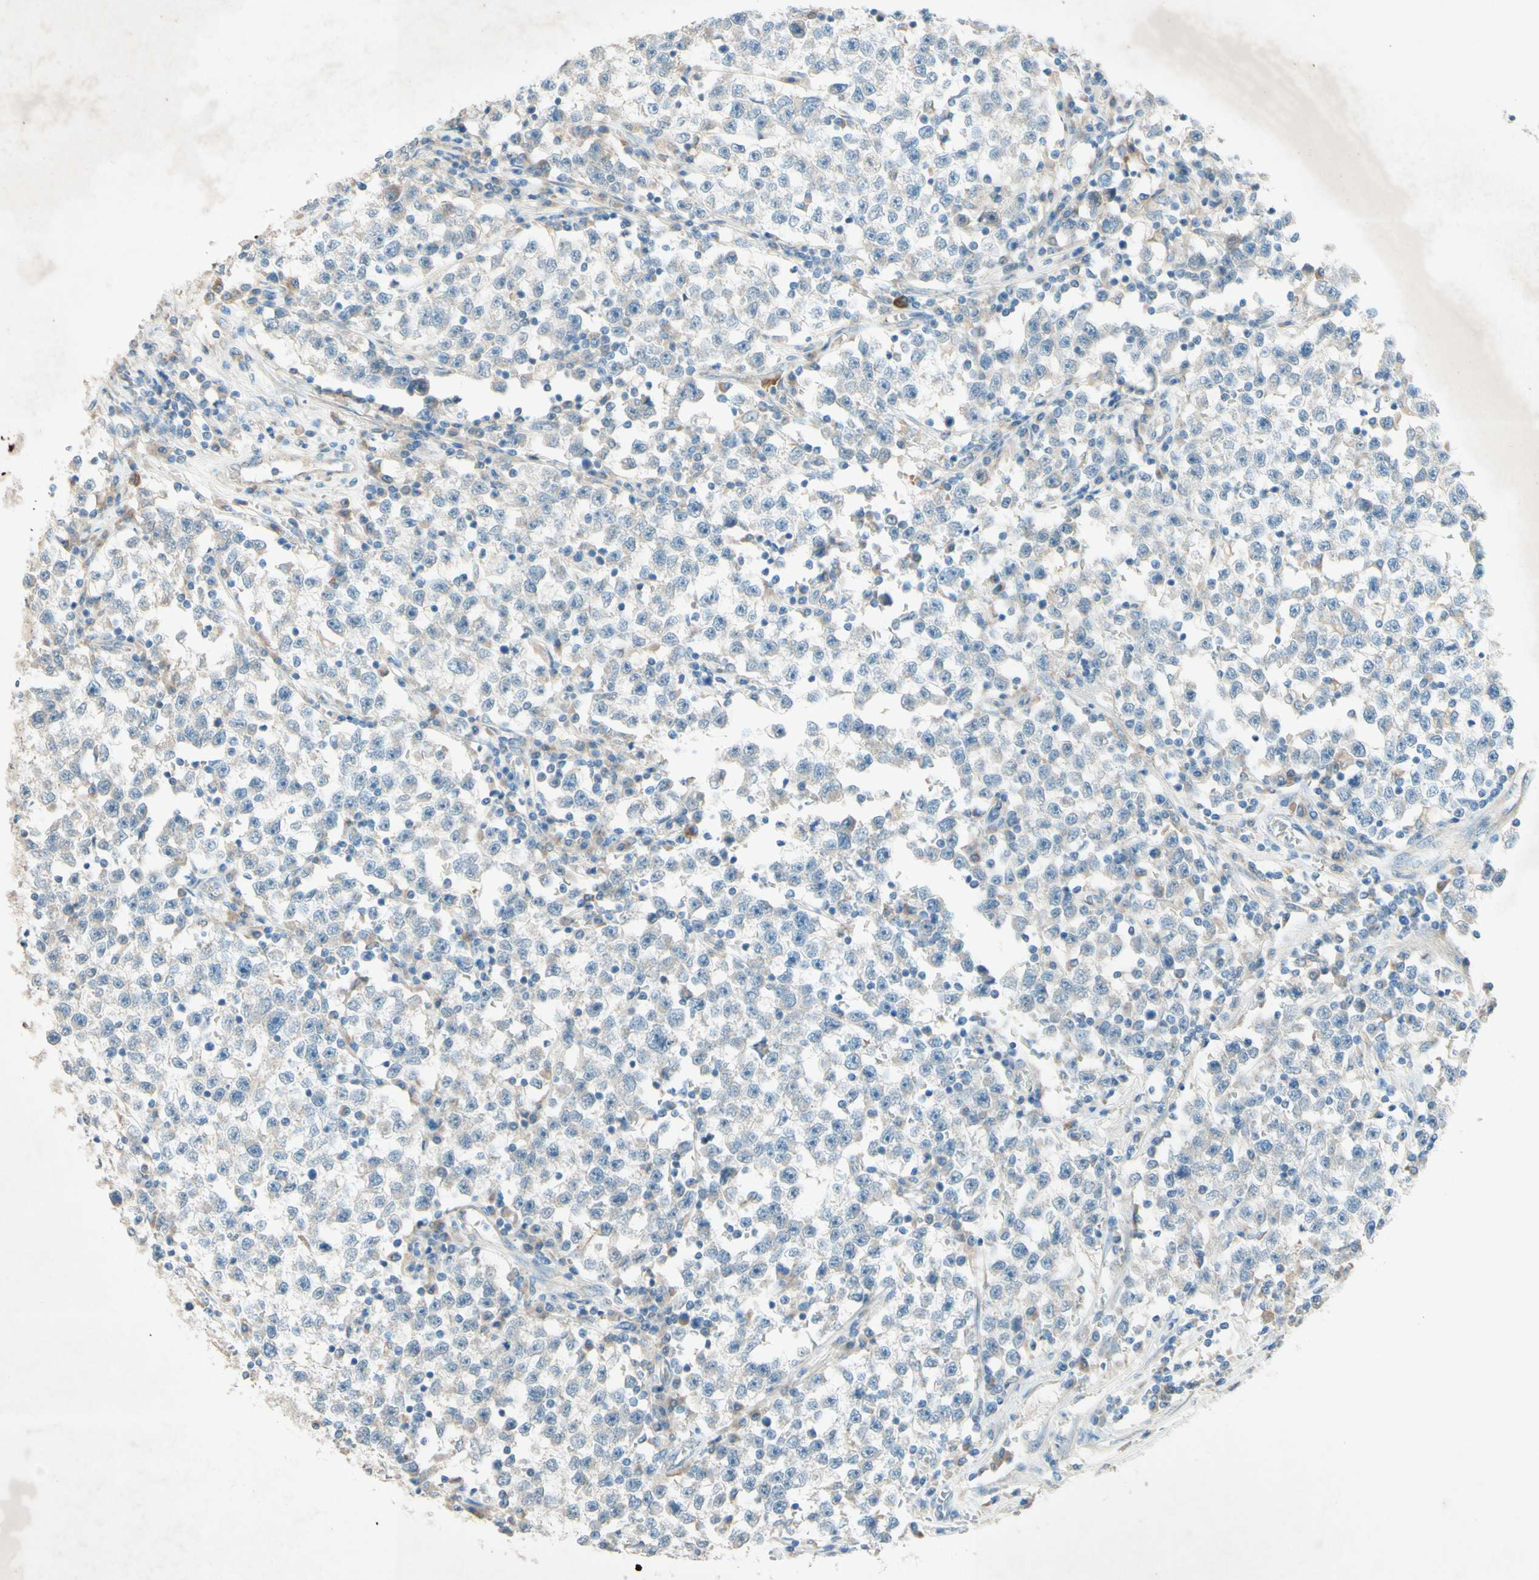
{"staining": {"intensity": "negative", "quantity": "none", "location": "none"}, "tissue": "testis cancer", "cell_type": "Tumor cells", "image_type": "cancer", "snomed": [{"axis": "morphology", "description": "Seminoma, NOS"}, {"axis": "topography", "description": "Testis"}], "caption": "Histopathology image shows no protein positivity in tumor cells of testis cancer (seminoma) tissue.", "gene": "IL2", "patient": {"sex": "male", "age": 22}}